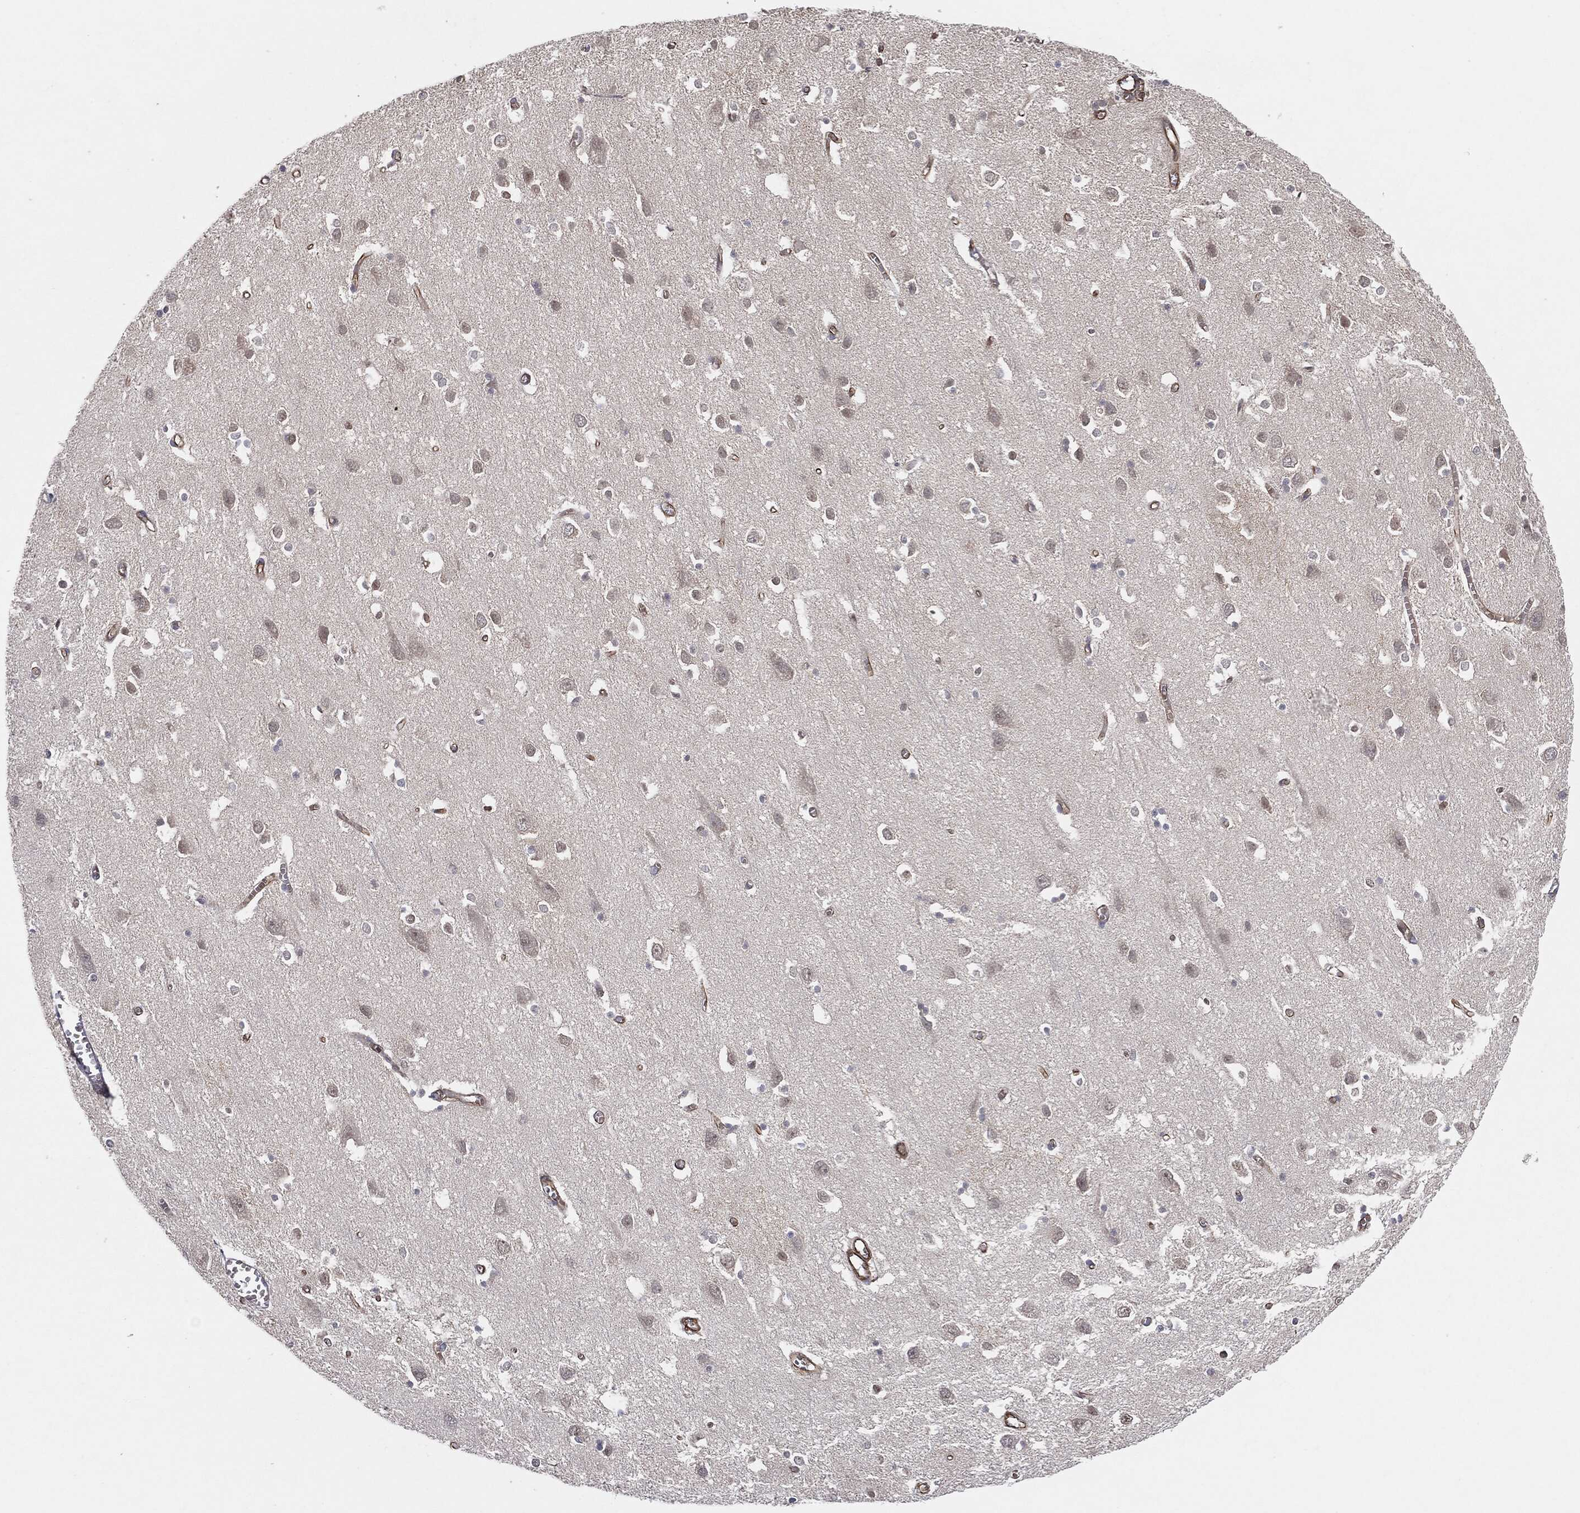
{"staining": {"intensity": "strong", "quantity": "25%-75%", "location": "cytoplasmic/membranous"}, "tissue": "cerebral cortex", "cell_type": "Endothelial cells", "image_type": "normal", "snomed": [{"axis": "morphology", "description": "Normal tissue, NOS"}, {"axis": "topography", "description": "Cerebral cortex"}], "caption": "Protein positivity by immunohistochemistry reveals strong cytoplasmic/membranous positivity in approximately 25%-75% of endothelial cells in unremarkable cerebral cortex. (DAB = brown stain, brightfield microscopy at high magnification).", "gene": "TP53RK", "patient": {"sex": "male", "age": 70}}